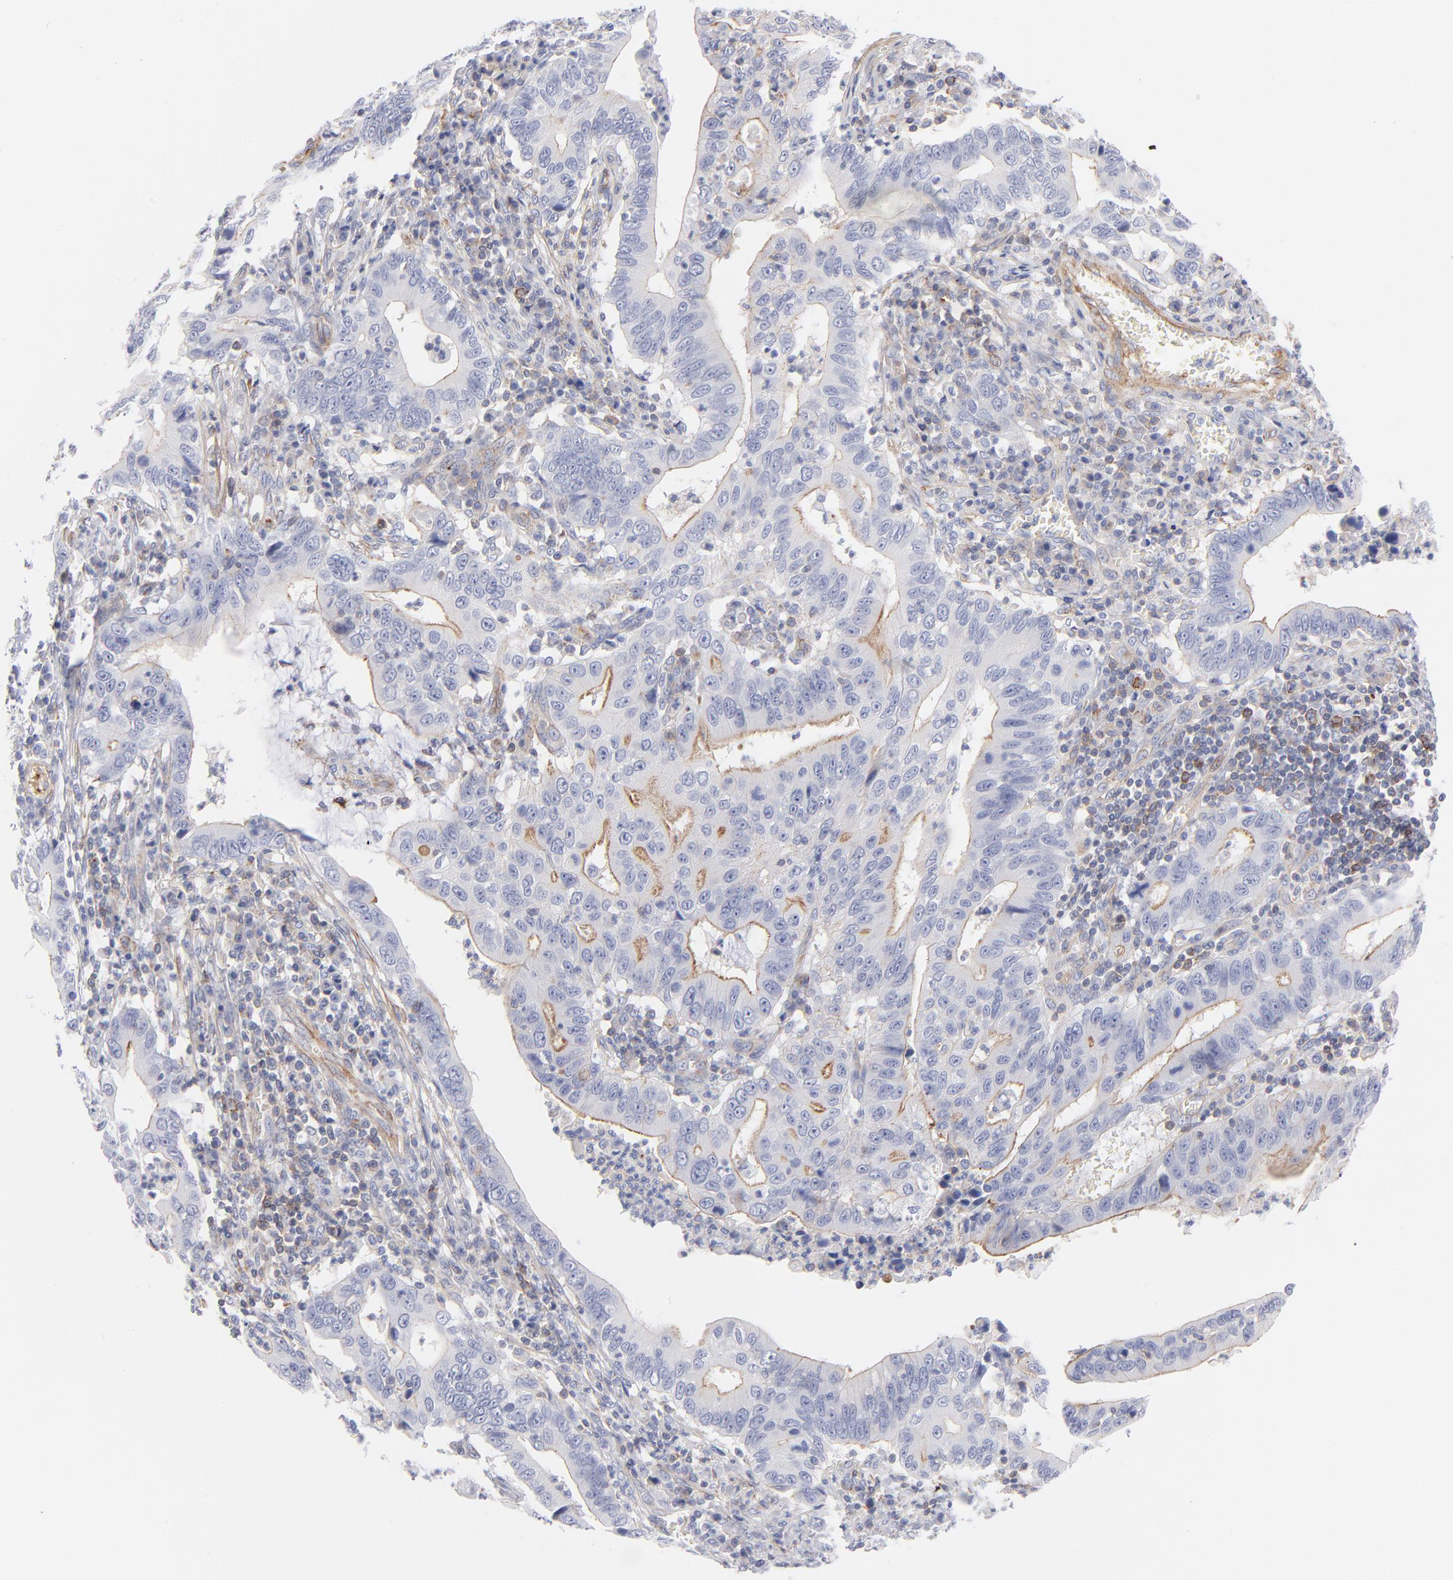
{"staining": {"intensity": "moderate", "quantity": "25%-75%", "location": "cytoplasmic/membranous"}, "tissue": "stomach cancer", "cell_type": "Tumor cells", "image_type": "cancer", "snomed": [{"axis": "morphology", "description": "Adenocarcinoma, NOS"}, {"axis": "topography", "description": "Stomach, upper"}], "caption": "Human stomach cancer stained with a protein marker shows moderate staining in tumor cells.", "gene": "ACTA2", "patient": {"sex": "male", "age": 63}}